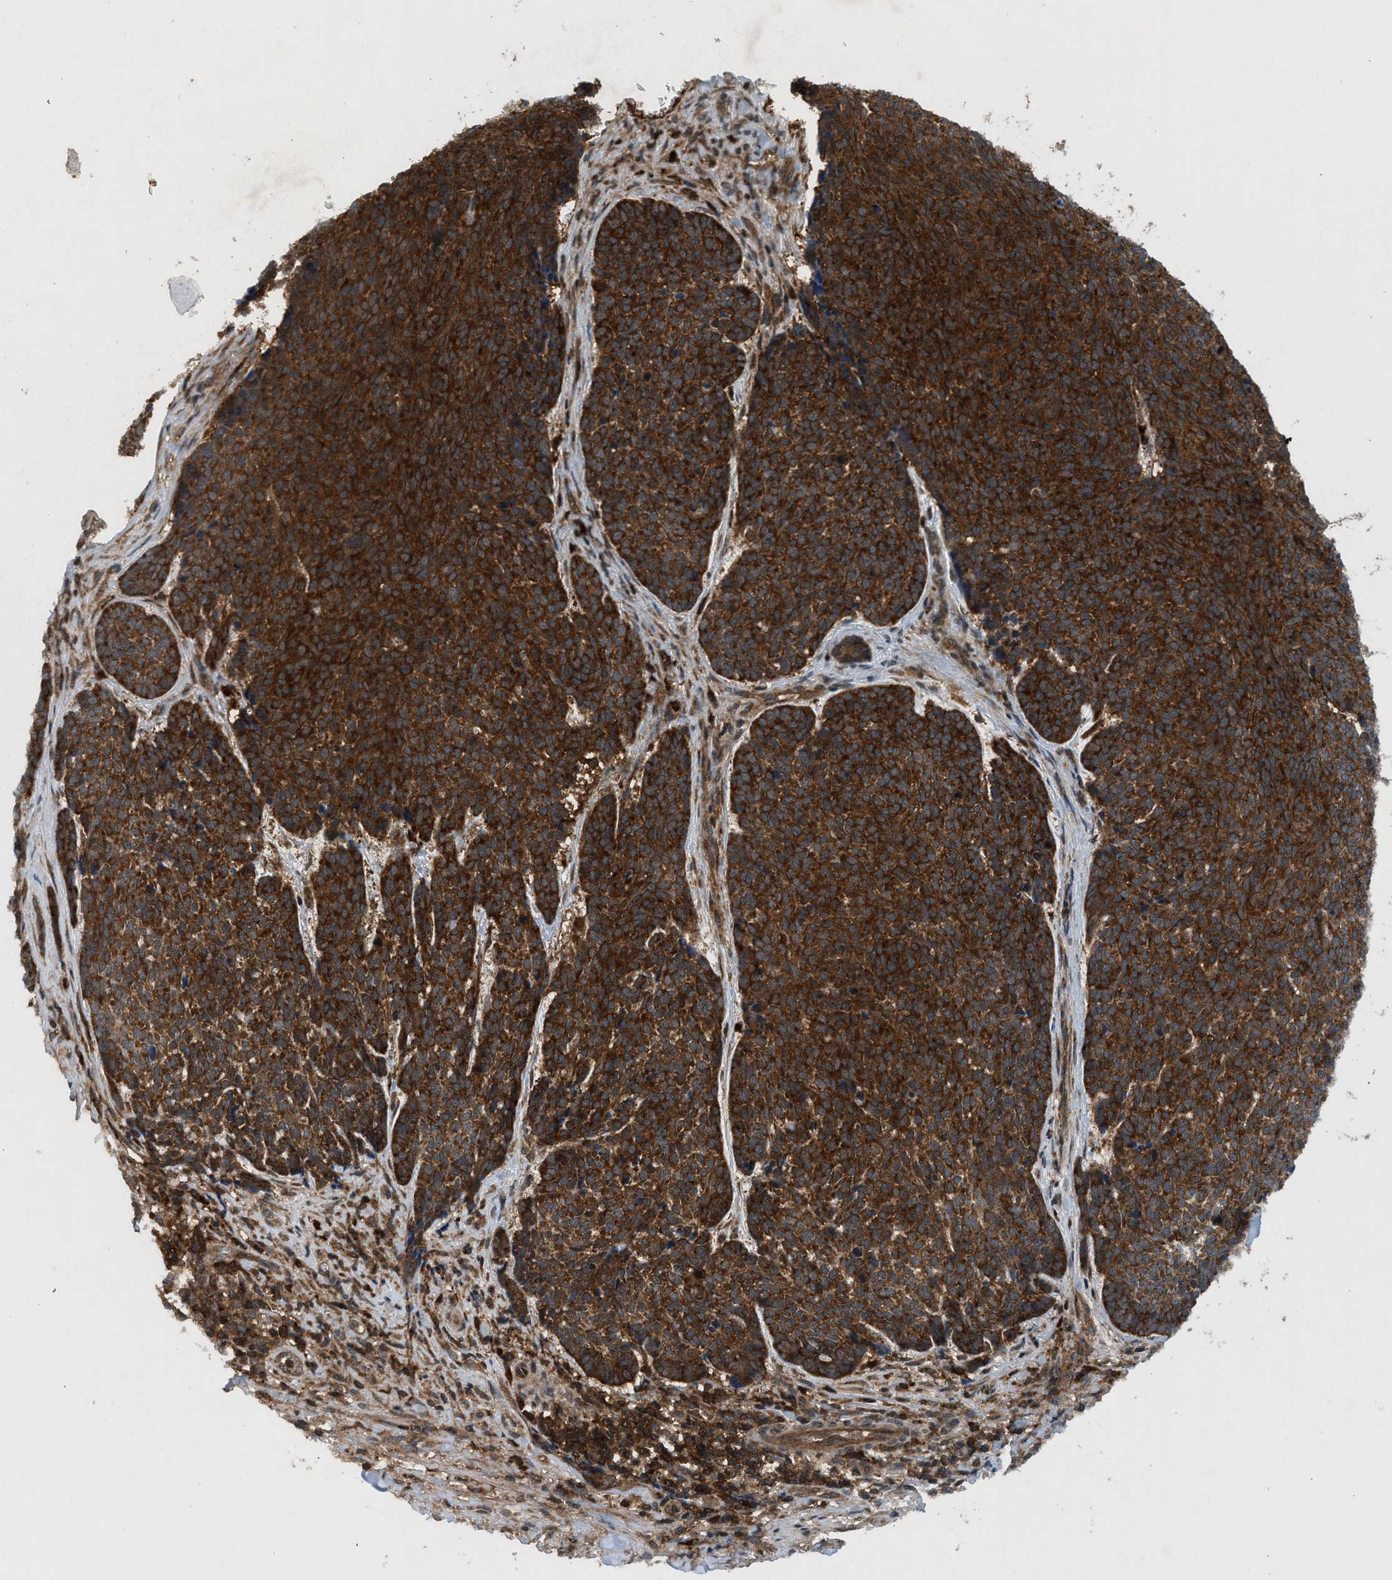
{"staining": {"intensity": "strong", "quantity": ">75%", "location": "cytoplasmic/membranous"}, "tissue": "skin cancer", "cell_type": "Tumor cells", "image_type": "cancer", "snomed": [{"axis": "morphology", "description": "Basal cell carcinoma"}, {"axis": "topography", "description": "Skin"}], "caption": "An image of skin cancer (basal cell carcinoma) stained for a protein demonstrates strong cytoplasmic/membranous brown staining in tumor cells.", "gene": "OXSR1", "patient": {"sex": "male", "age": 84}}